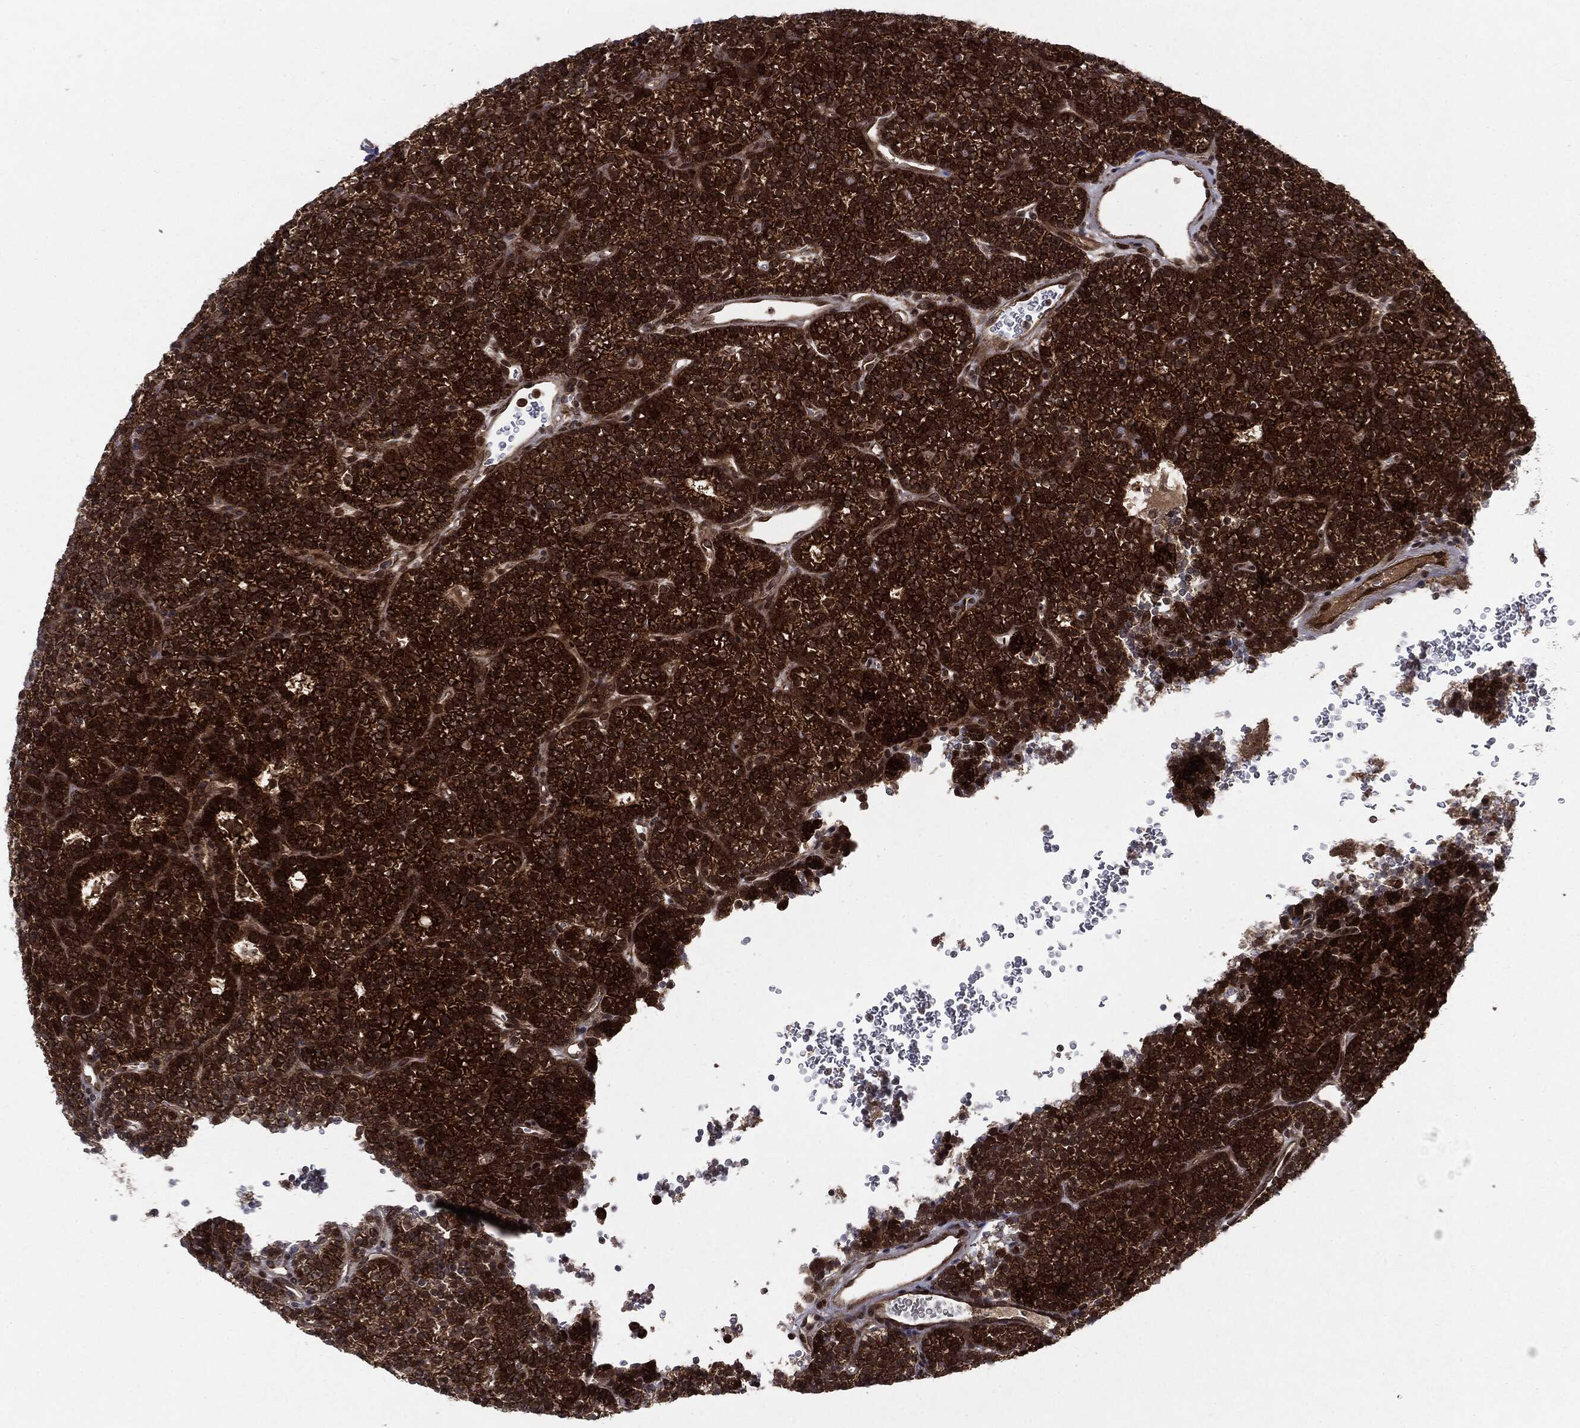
{"staining": {"intensity": "strong", "quantity": ">75%", "location": "cytoplasmic/membranous"}, "tissue": "parathyroid gland", "cell_type": "Glandular cells", "image_type": "normal", "snomed": [{"axis": "morphology", "description": "Normal tissue, NOS"}, {"axis": "topography", "description": "Parathyroid gland"}], "caption": "This photomicrograph exhibits immunohistochemistry (IHC) staining of normal parathyroid gland, with high strong cytoplasmic/membranous expression in about >75% of glandular cells.", "gene": "OTUB1", "patient": {"sex": "female", "age": 42}}